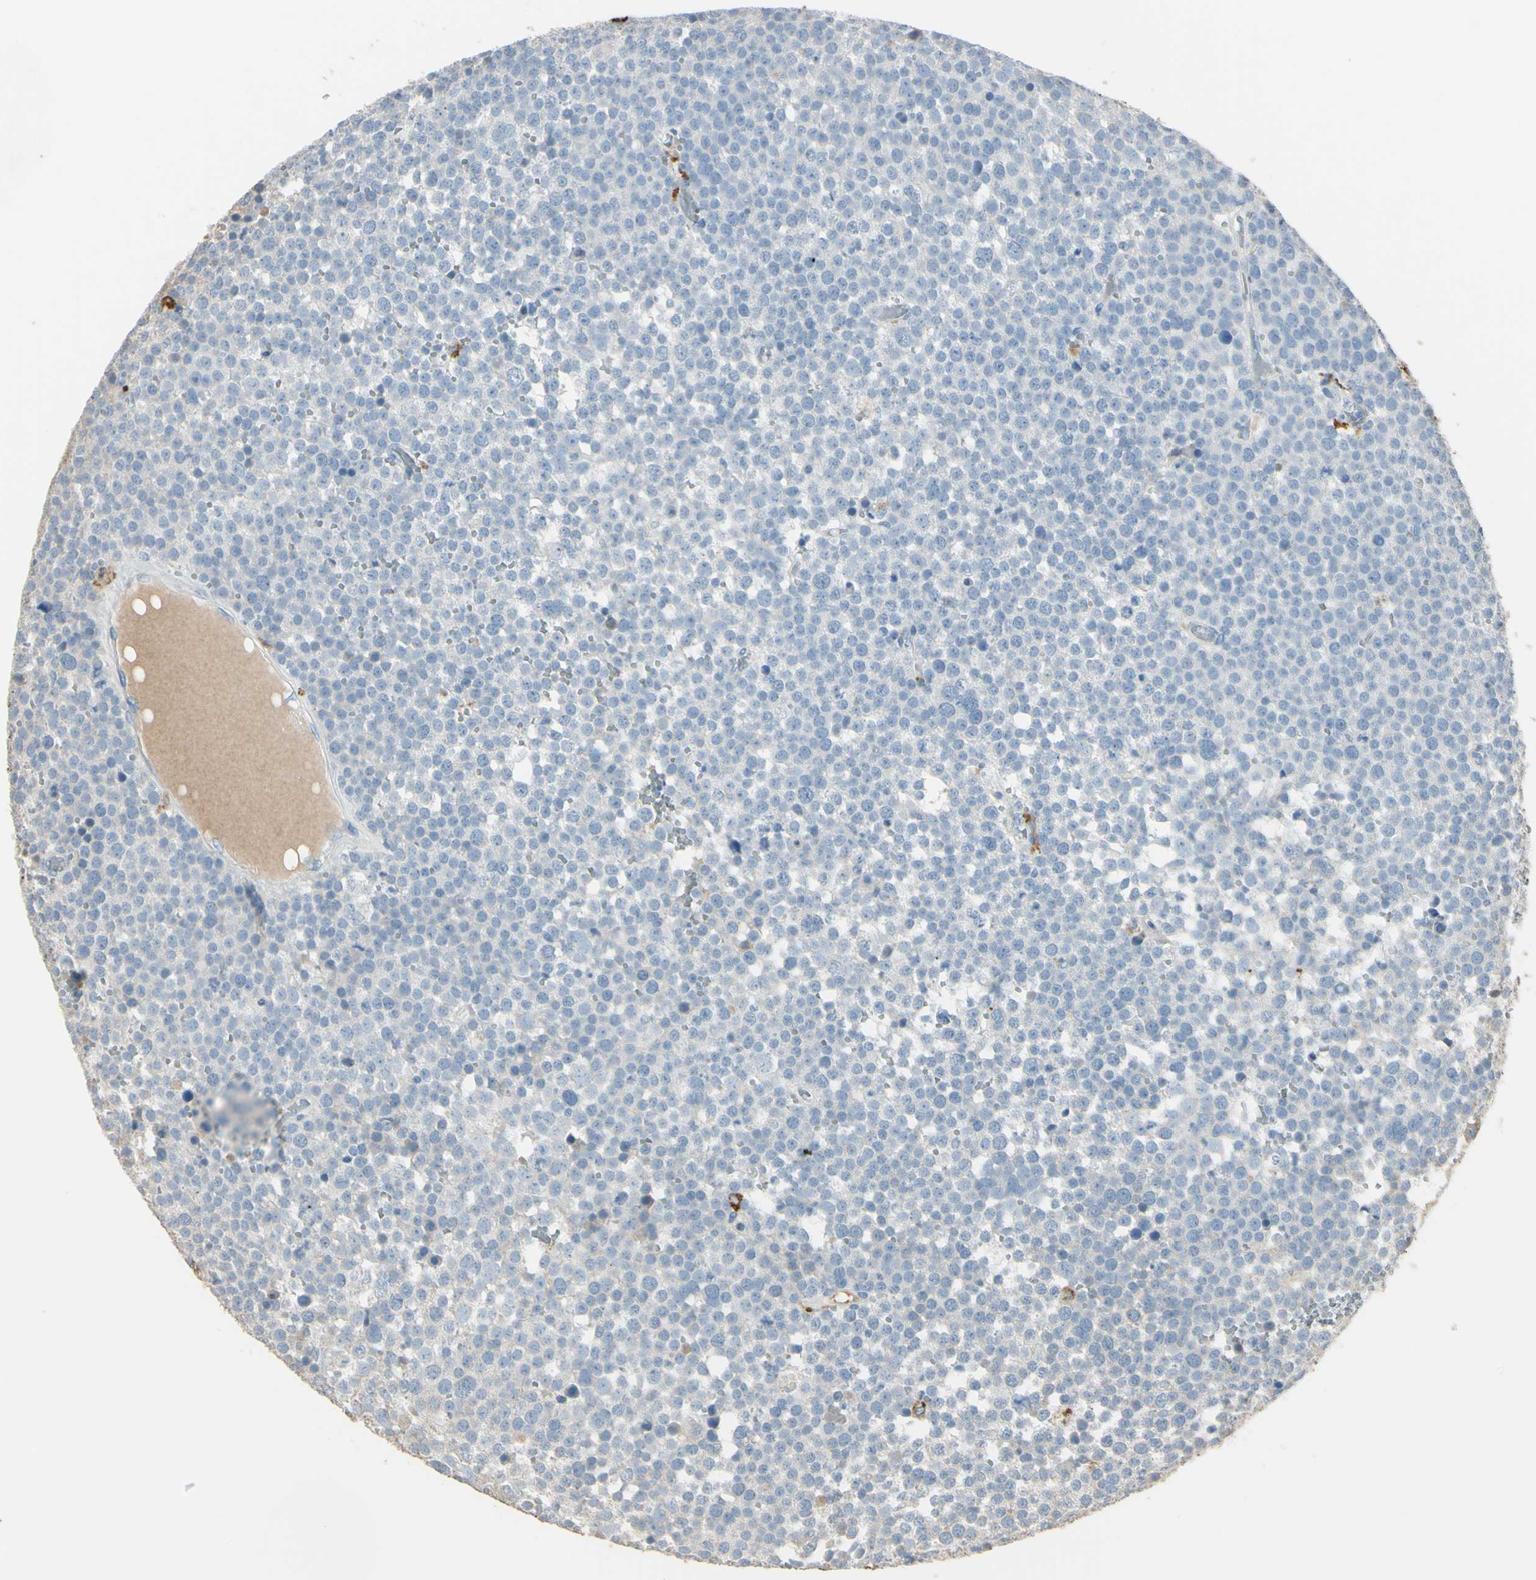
{"staining": {"intensity": "weak", "quantity": "<25%", "location": "cytoplasmic/membranous"}, "tissue": "testis cancer", "cell_type": "Tumor cells", "image_type": "cancer", "snomed": [{"axis": "morphology", "description": "Seminoma, NOS"}, {"axis": "topography", "description": "Testis"}], "caption": "IHC of human testis cancer (seminoma) shows no positivity in tumor cells.", "gene": "ANGPTL1", "patient": {"sex": "male", "age": 71}}